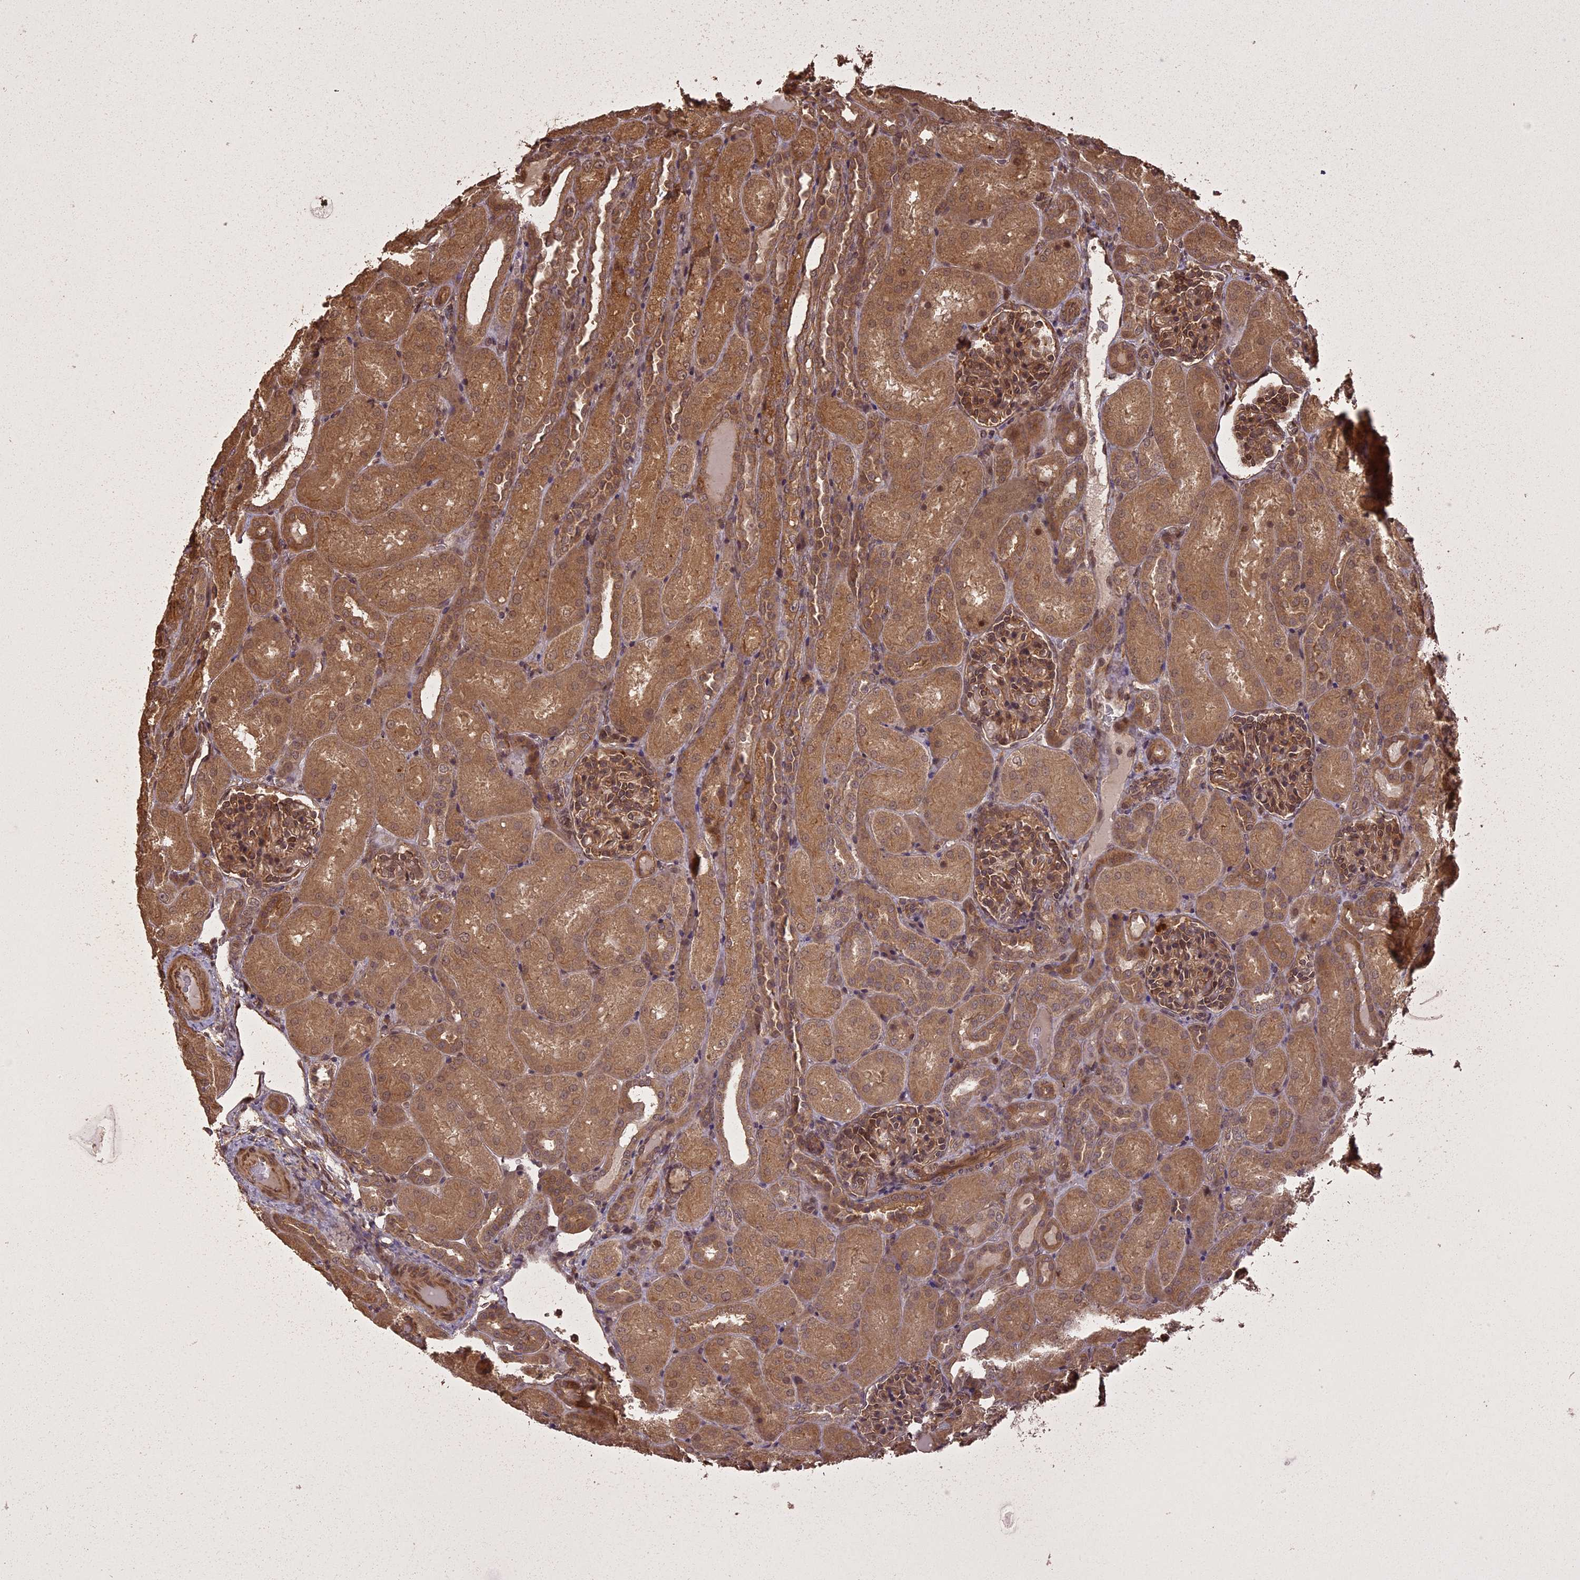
{"staining": {"intensity": "moderate", "quantity": ">75%", "location": "cytoplasmic/membranous,nuclear"}, "tissue": "kidney", "cell_type": "Cells in glomeruli", "image_type": "normal", "snomed": [{"axis": "morphology", "description": "Normal tissue, NOS"}, {"axis": "topography", "description": "Kidney"}], "caption": "Cells in glomeruli exhibit moderate cytoplasmic/membranous,nuclear staining in approximately >75% of cells in benign kidney.", "gene": "LIN37", "patient": {"sex": "male", "age": 1}}